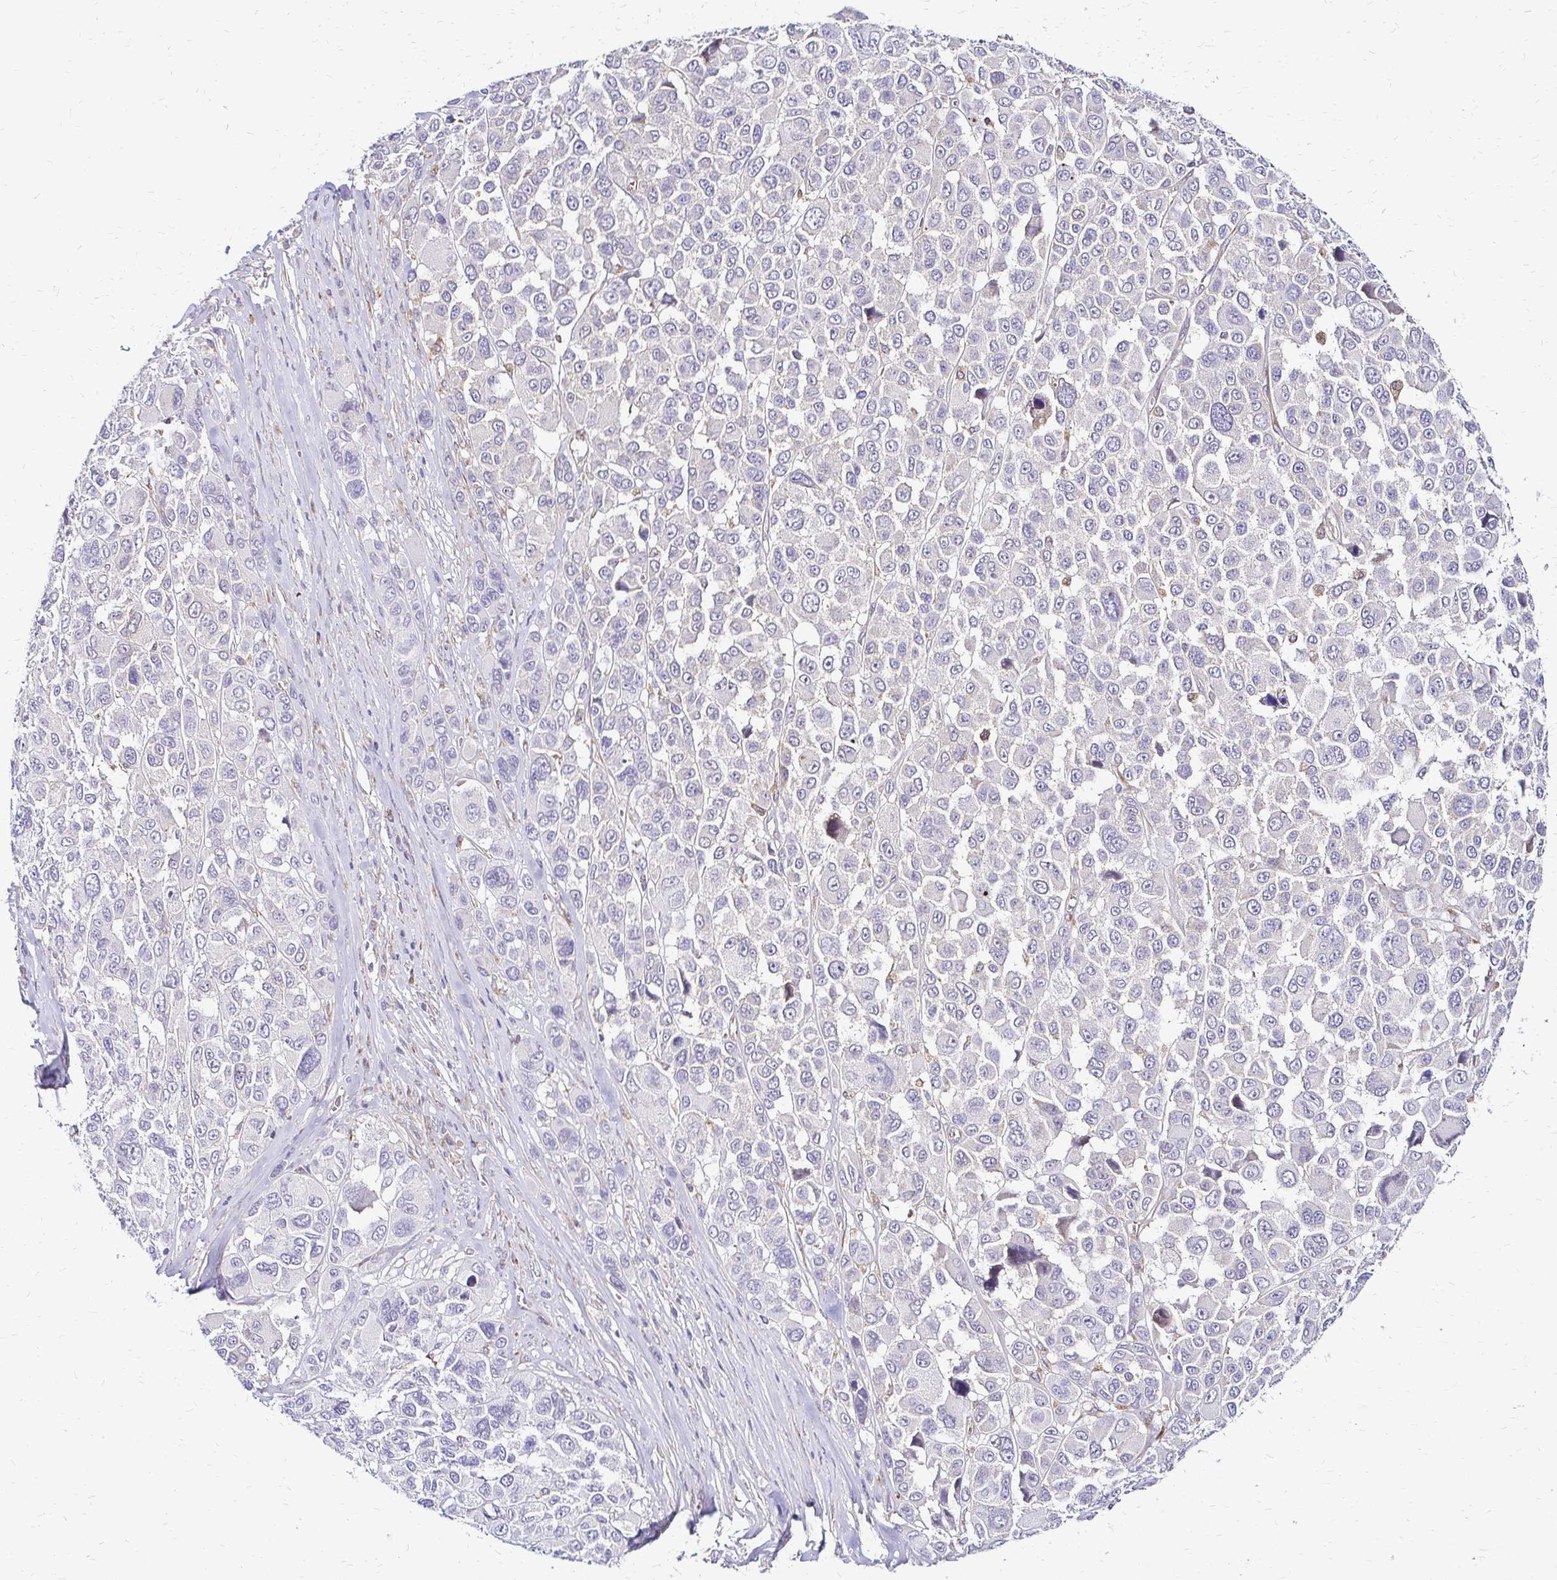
{"staining": {"intensity": "negative", "quantity": "none", "location": "none"}, "tissue": "melanoma", "cell_type": "Tumor cells", "image_type": "cancer", "snomed": [{"axis": "morphology", "description": "Malignant melanoma, NOS"}, {"axis": "topography", "description": "Skin"}], "caption": "This is an IHC image of human melanoma. There is no expression in tumor cells.", "gene": "IDUA", "patient": {"sex": "female", "age": 66}}